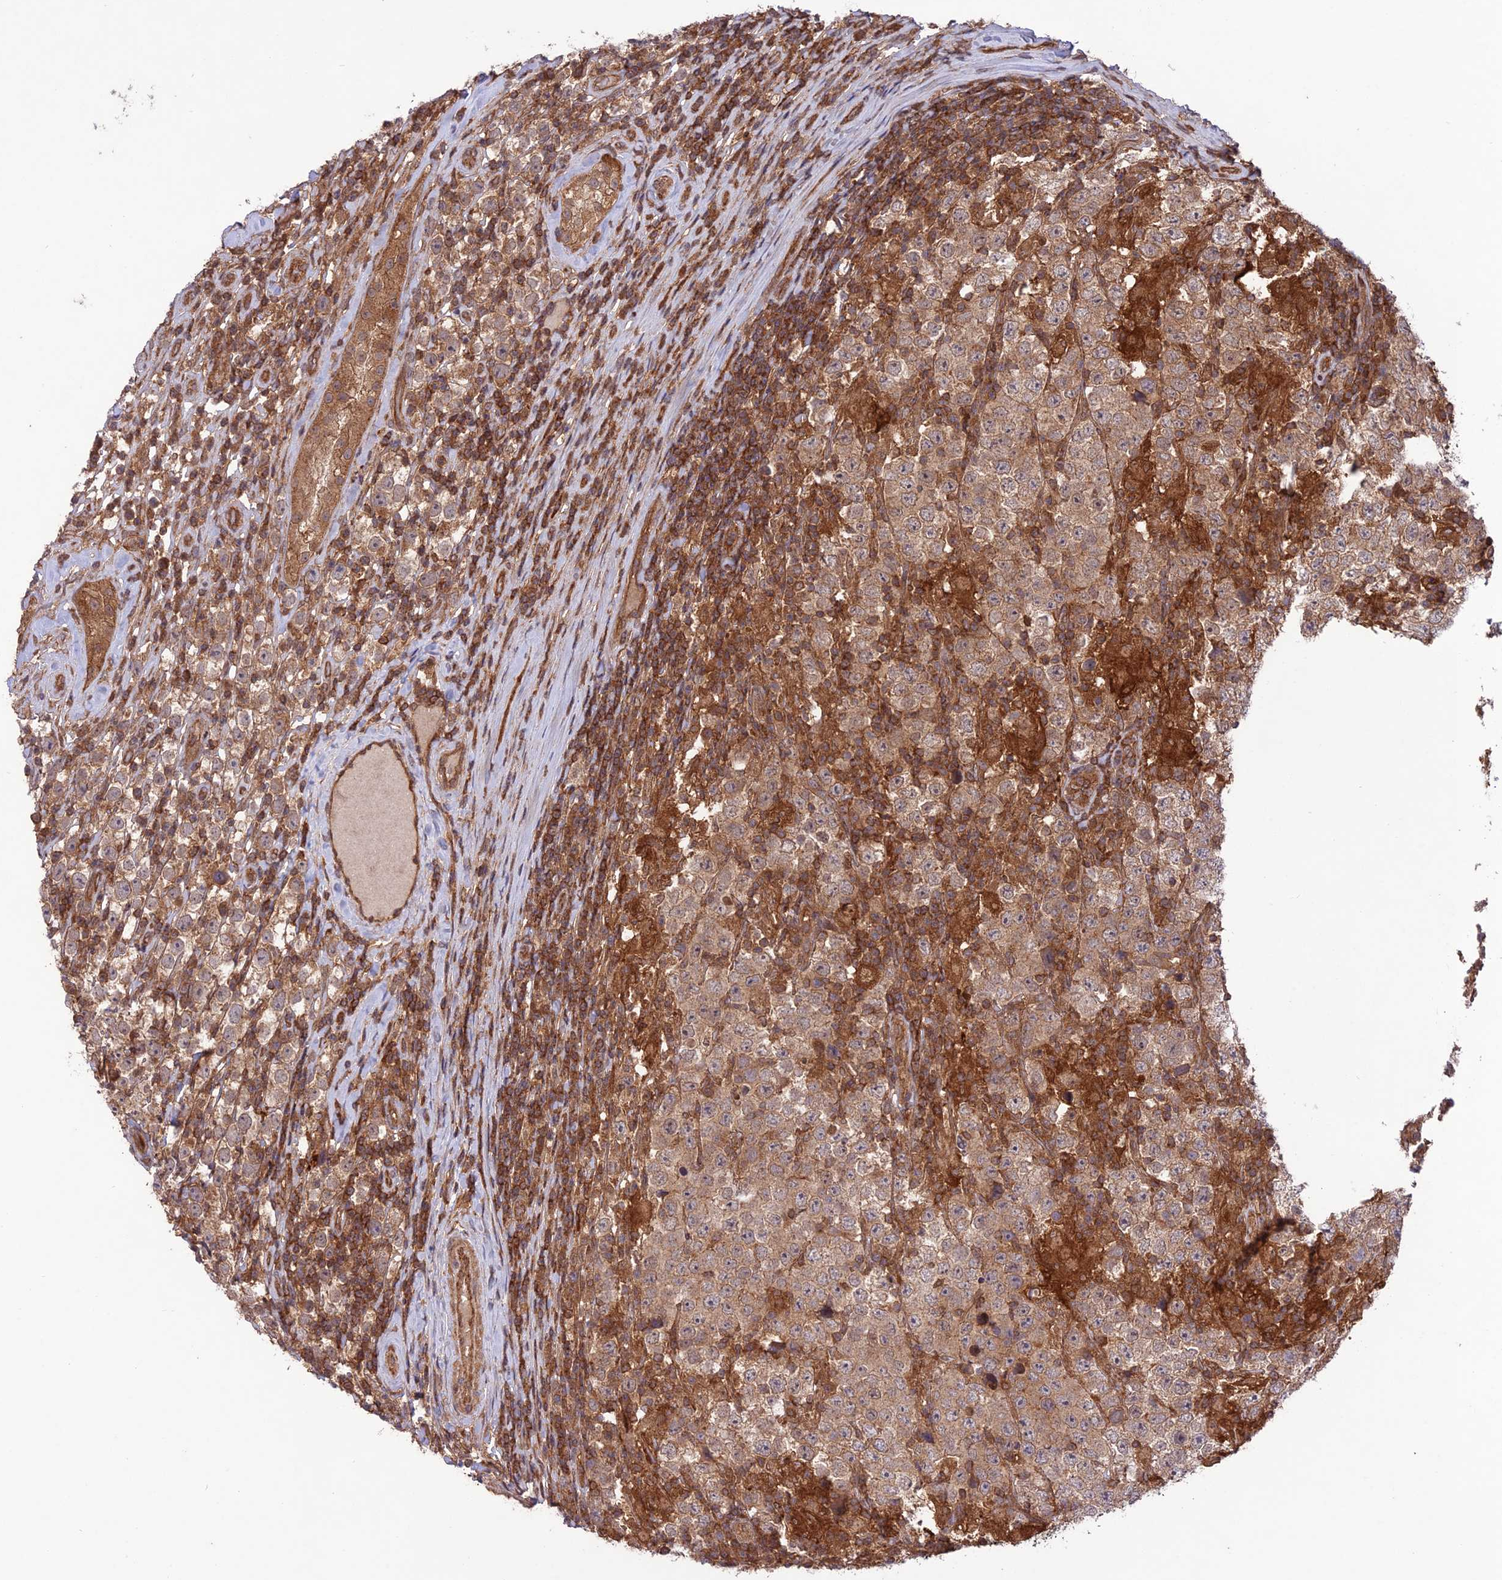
{"staining": {"intensity": "weak", "quantity": ">75%", "location": "cytoplasmic/membranous"}, "tissue": "testis cancer", "cell_type": "Tumor cells", "image_type": "cancer", "snomed": [{"axis": "morphology", "description": "Normal tissue, NOS"}, {"axis": "morphology", "description": "Urothelial carcinoma, High grade"}, {"axis": "morphology", "description": "Seminoma, NOS"}, {"axis": "morphology", "description": "Carcinoma, Embryonal, NOS"}, {"axis": "topography", "description": "Urinary bladder"}, {"axis": "topography", "description": "Testis"}], "caption": "About >75% of tumor cells in human testis urothelial carcinoma (high-grade) exhibit weak cytoplasmic/membranous protein staining as visualized by brown immunohistochemical staining.", "gene": "FCHSD1", "patient": {"sex": "male", "age": 41}}